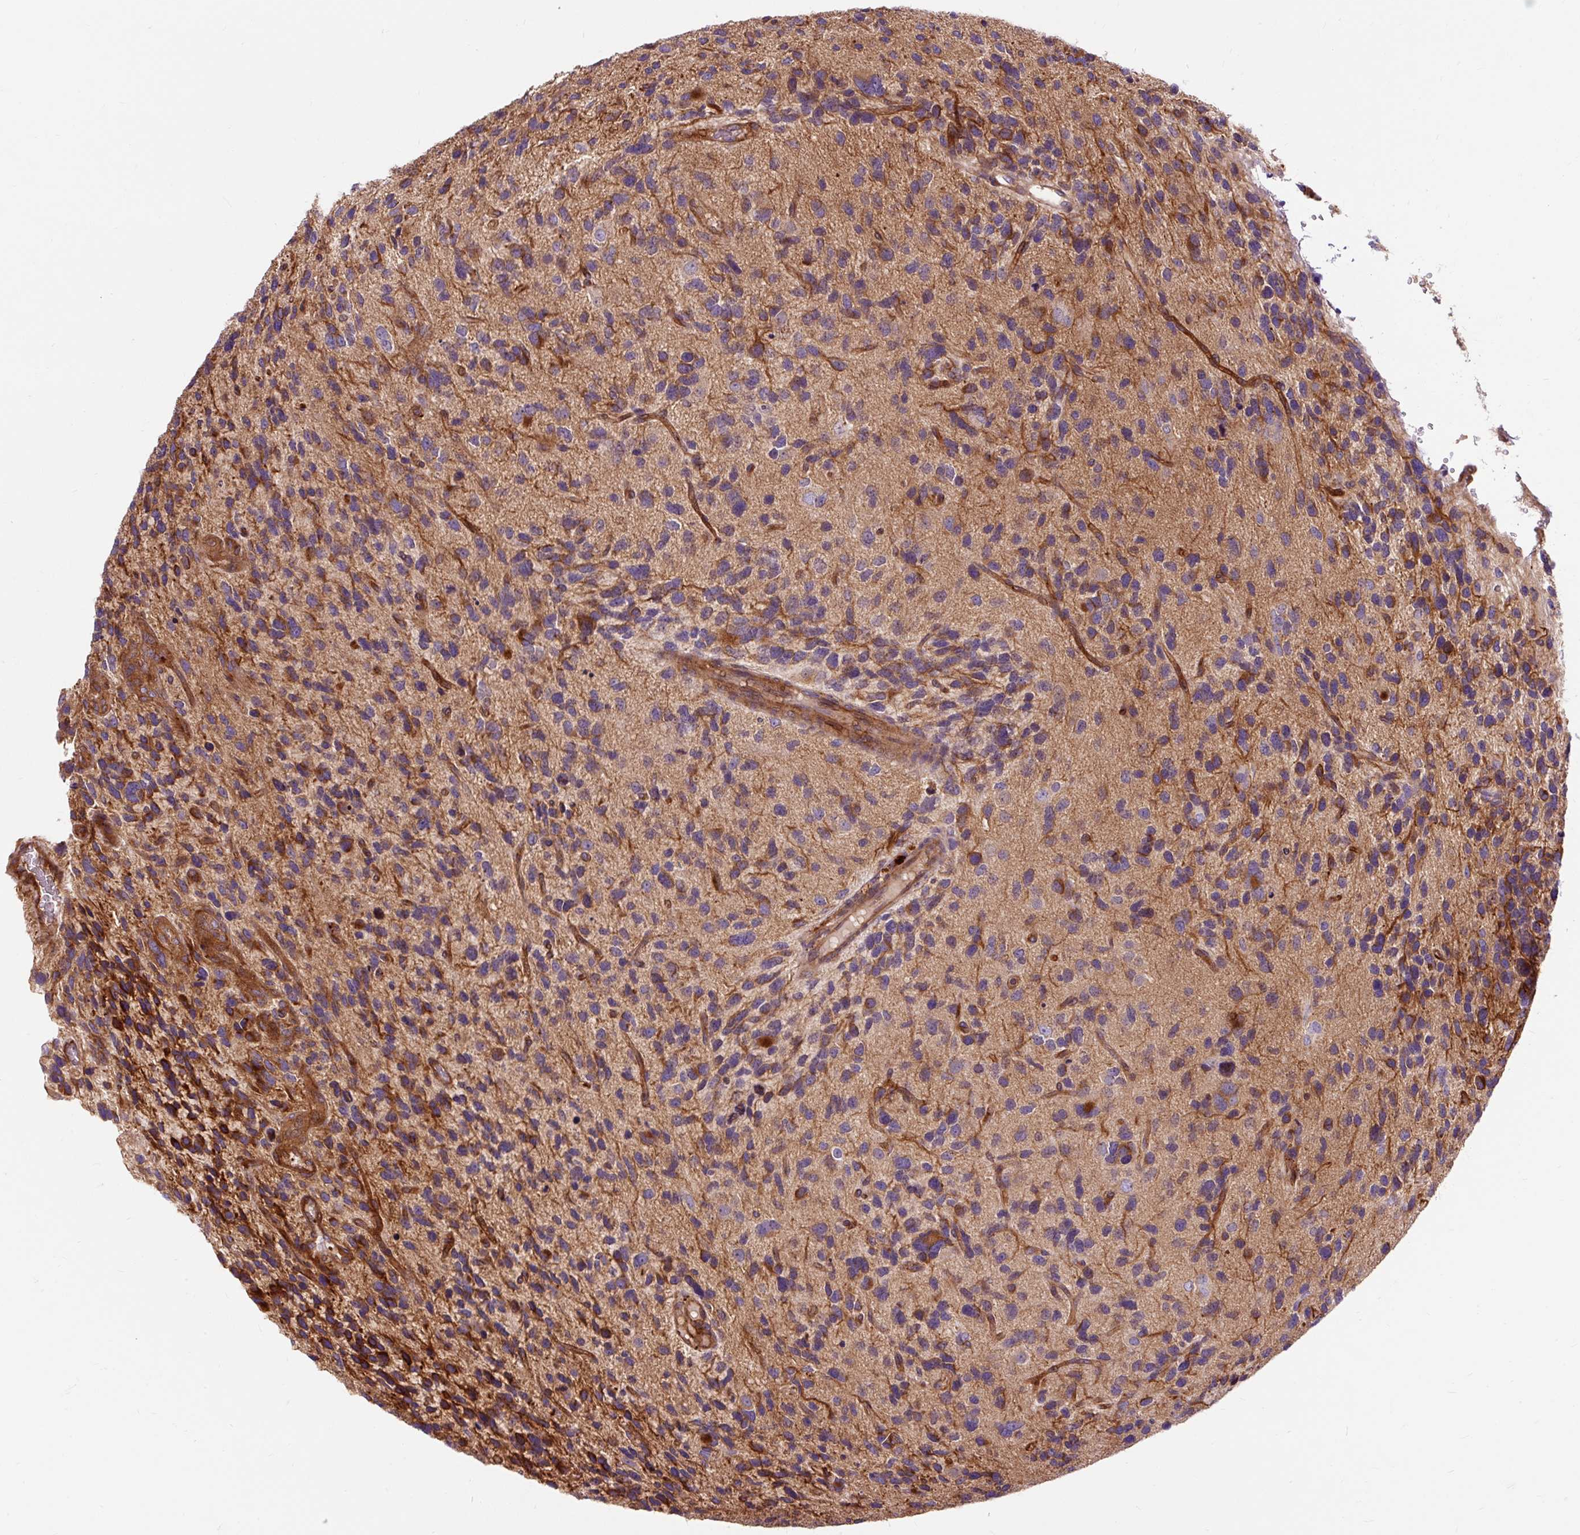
{"staining": {"intensity": "moderate", "quantity": "25%-75%", "location": "cytoplasmic/membranous"}, "tissue": "glioma", "cell_type": "Tumor cells", "image_type": "cancer", "snomed": [{"axis": "morphology", "description": "Glioma, malignant, High grade"}, {"axis": "topography", "description": "Brain"}], "caption": "This micrograph displays malignant glioma (high-grade) stained with IHC to label a protein in brown. The cytoplasmic/membranous of tumor cells show moderate positivity for the protein. Nuclei are counter-stained blue.", "gene": "PCDHGB3", "patient": {"sex": "female", "age": 58}}